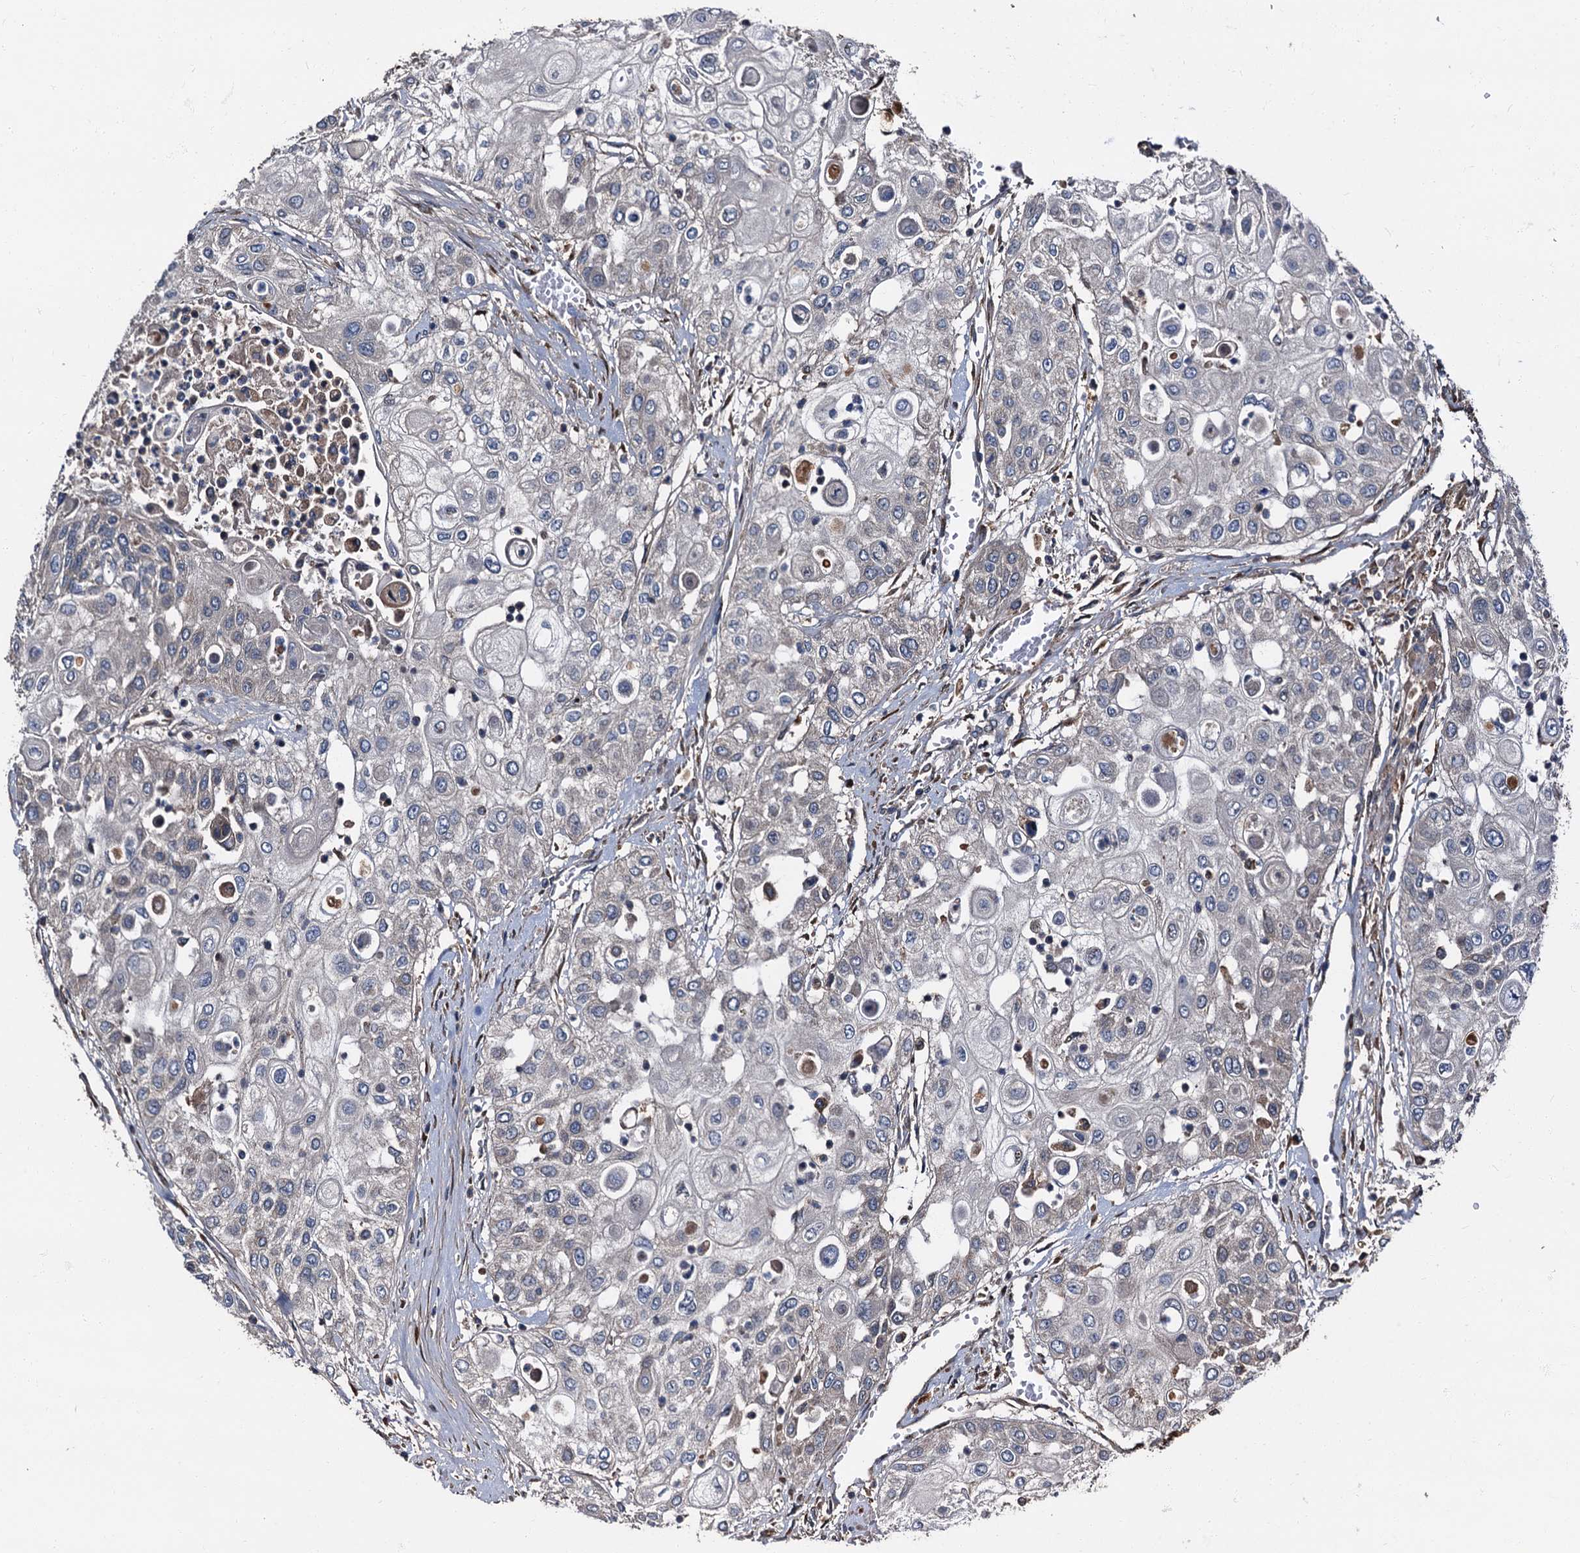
{"staining": {"intensity": "negative", "quantity": "none", "location": "none"}, "tissue": "urothelial cancer", "cell_type": "Tumor cells", "image_type": "cancer", "snomed": [{"axis": "morphology", "description": "Urothelial carcinoma, High grade"}, {"axis": "topography", "description": "Urinary bladder"}], "caption": "A high-resolution photomicrograph shows immunohistochemistry (IHC) staining of urothelial cancer, which demonstrates no significant staining in tumor cells.", "gene": "PEX5", "patient": {"sex": "female", "age": 79}}